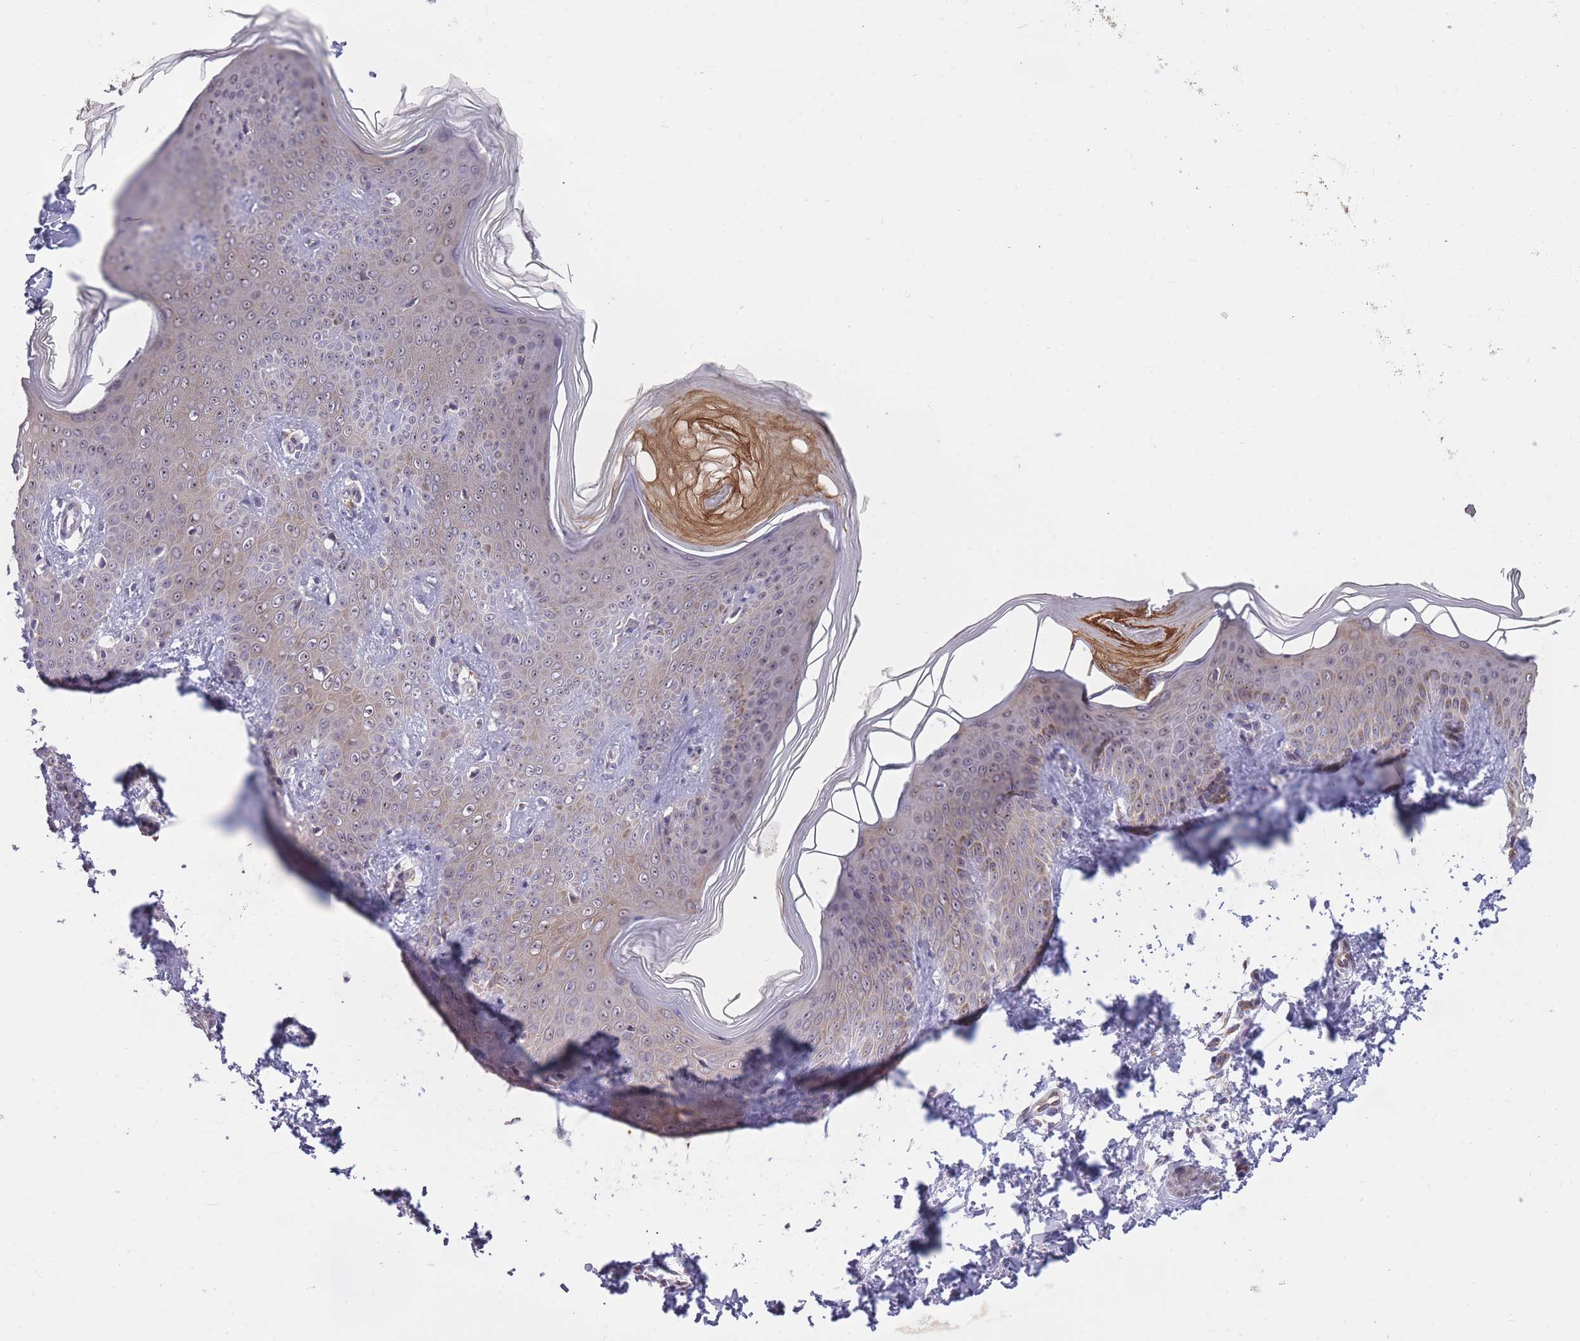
{"staining": {"intensity": "negative", "quantity": "none", "location": "none"}, "tissue": "skin", "cell_type": "Fibroblasts", "image_type": "normal", "snomed": [{"axis": "morphology", "description": "Normal tissue, NOS"}, {"axis": "topography", "description": "Skin"}], "caption": "Immunohistochemistry histopathology image of benign skin stained for a protein (brown), which displays no staining in fibroblasts. Brightfield microscopy of immunohistochemistry (IHC) stained with DAB (brown) and hematoxylin (blue), captured at high magnification.", "gene": "MCIDAS", "patient": {"sex": "male", "age": 36}}